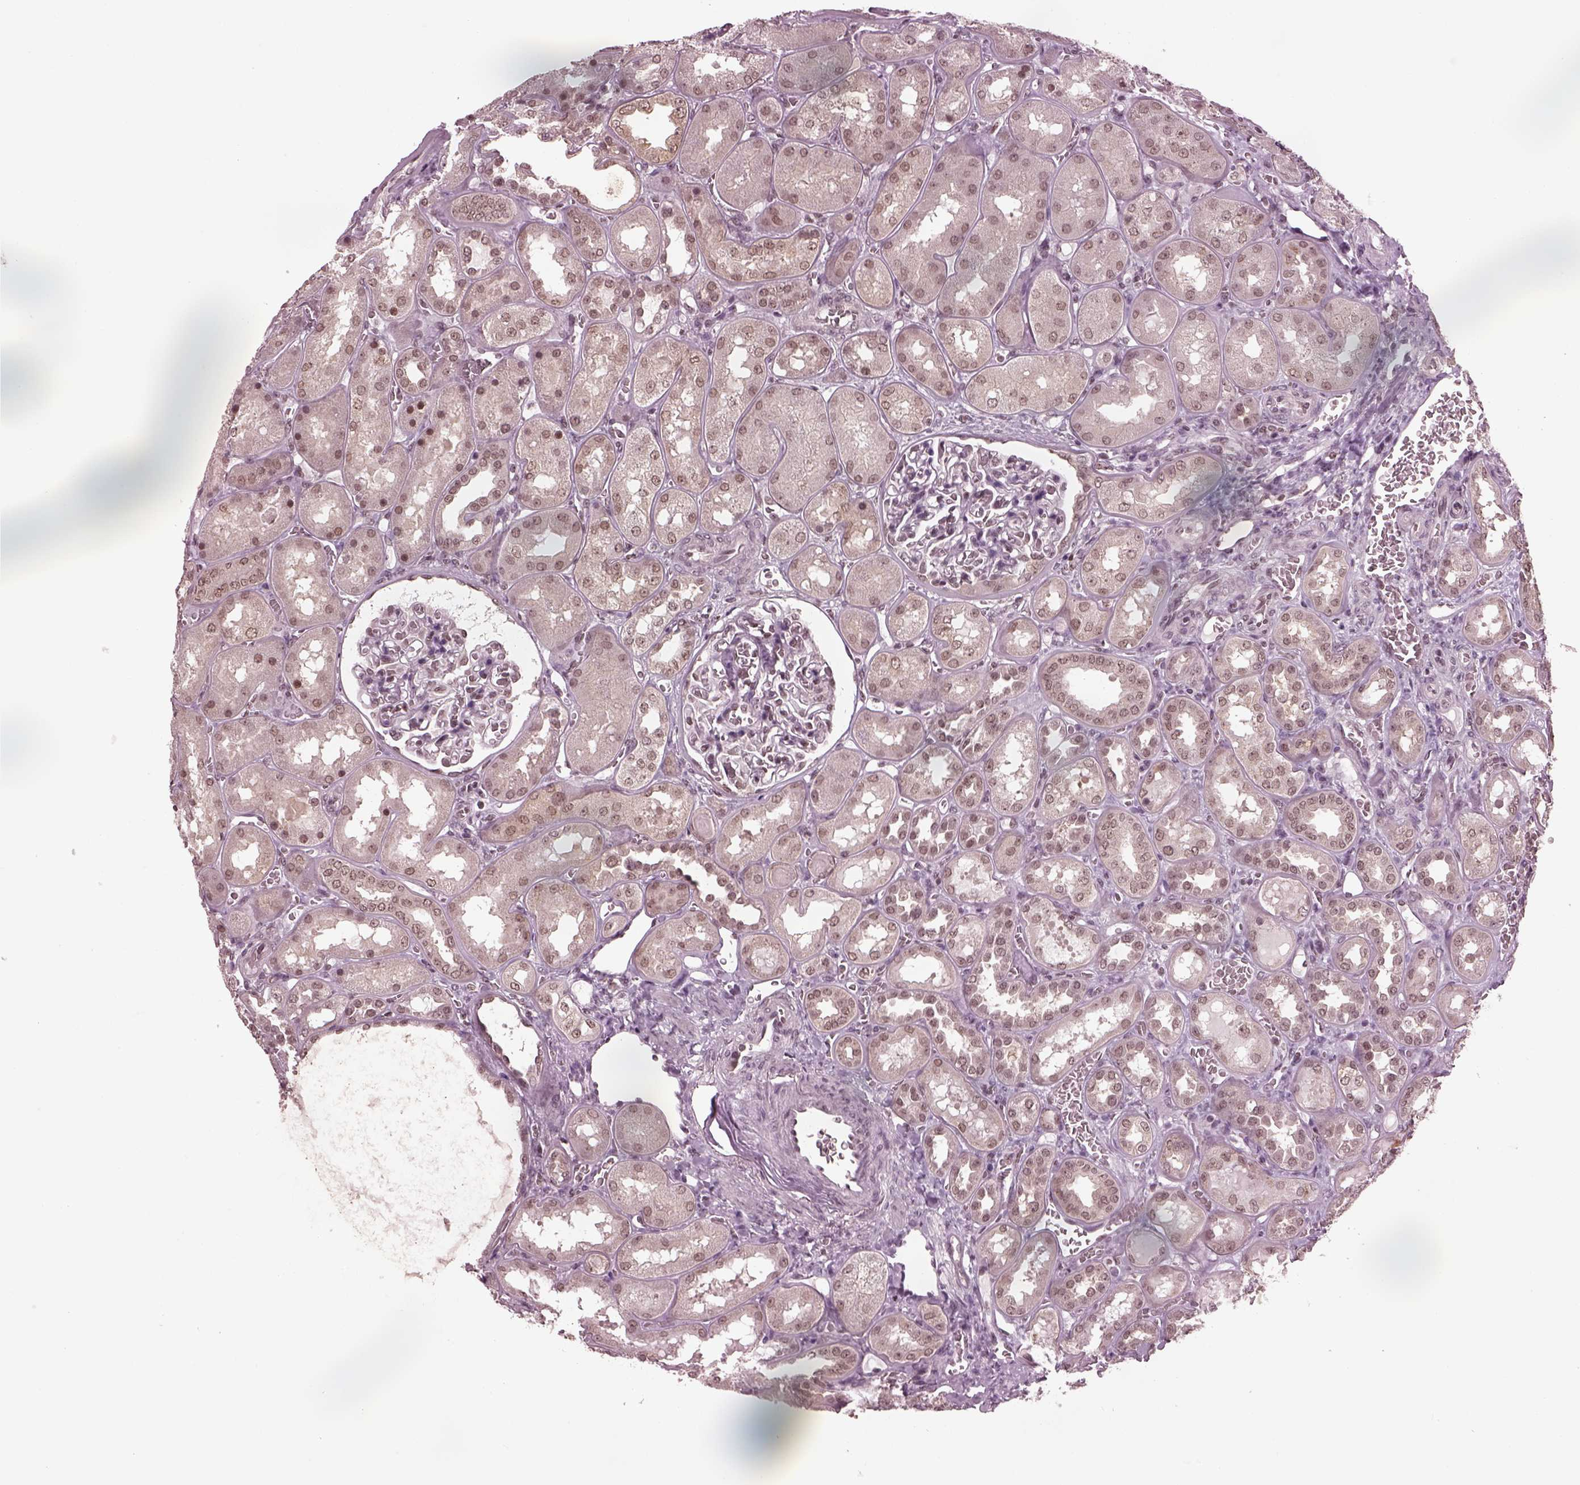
{"staining": {"intensity": "weak", "quantity": "<25%", "location": "nuclear"}, "tissue": "kidney", "cell_type": "Cells in glomeruli", "image_type": "normal", "snomed": [{"axis": "morphology", "description": "Normal tissue, NOS"}, {"axis": "topography", "description": "Kidney"}], "caption": "DAB immunohistochemical staining of unremarkable kidney shows no significant positivity in cells in glomeruli. (IHC, brightfield microscopy, high magnification).", "gene": "RUVBL2", "patient": {"sex": "male", "age": 73}}